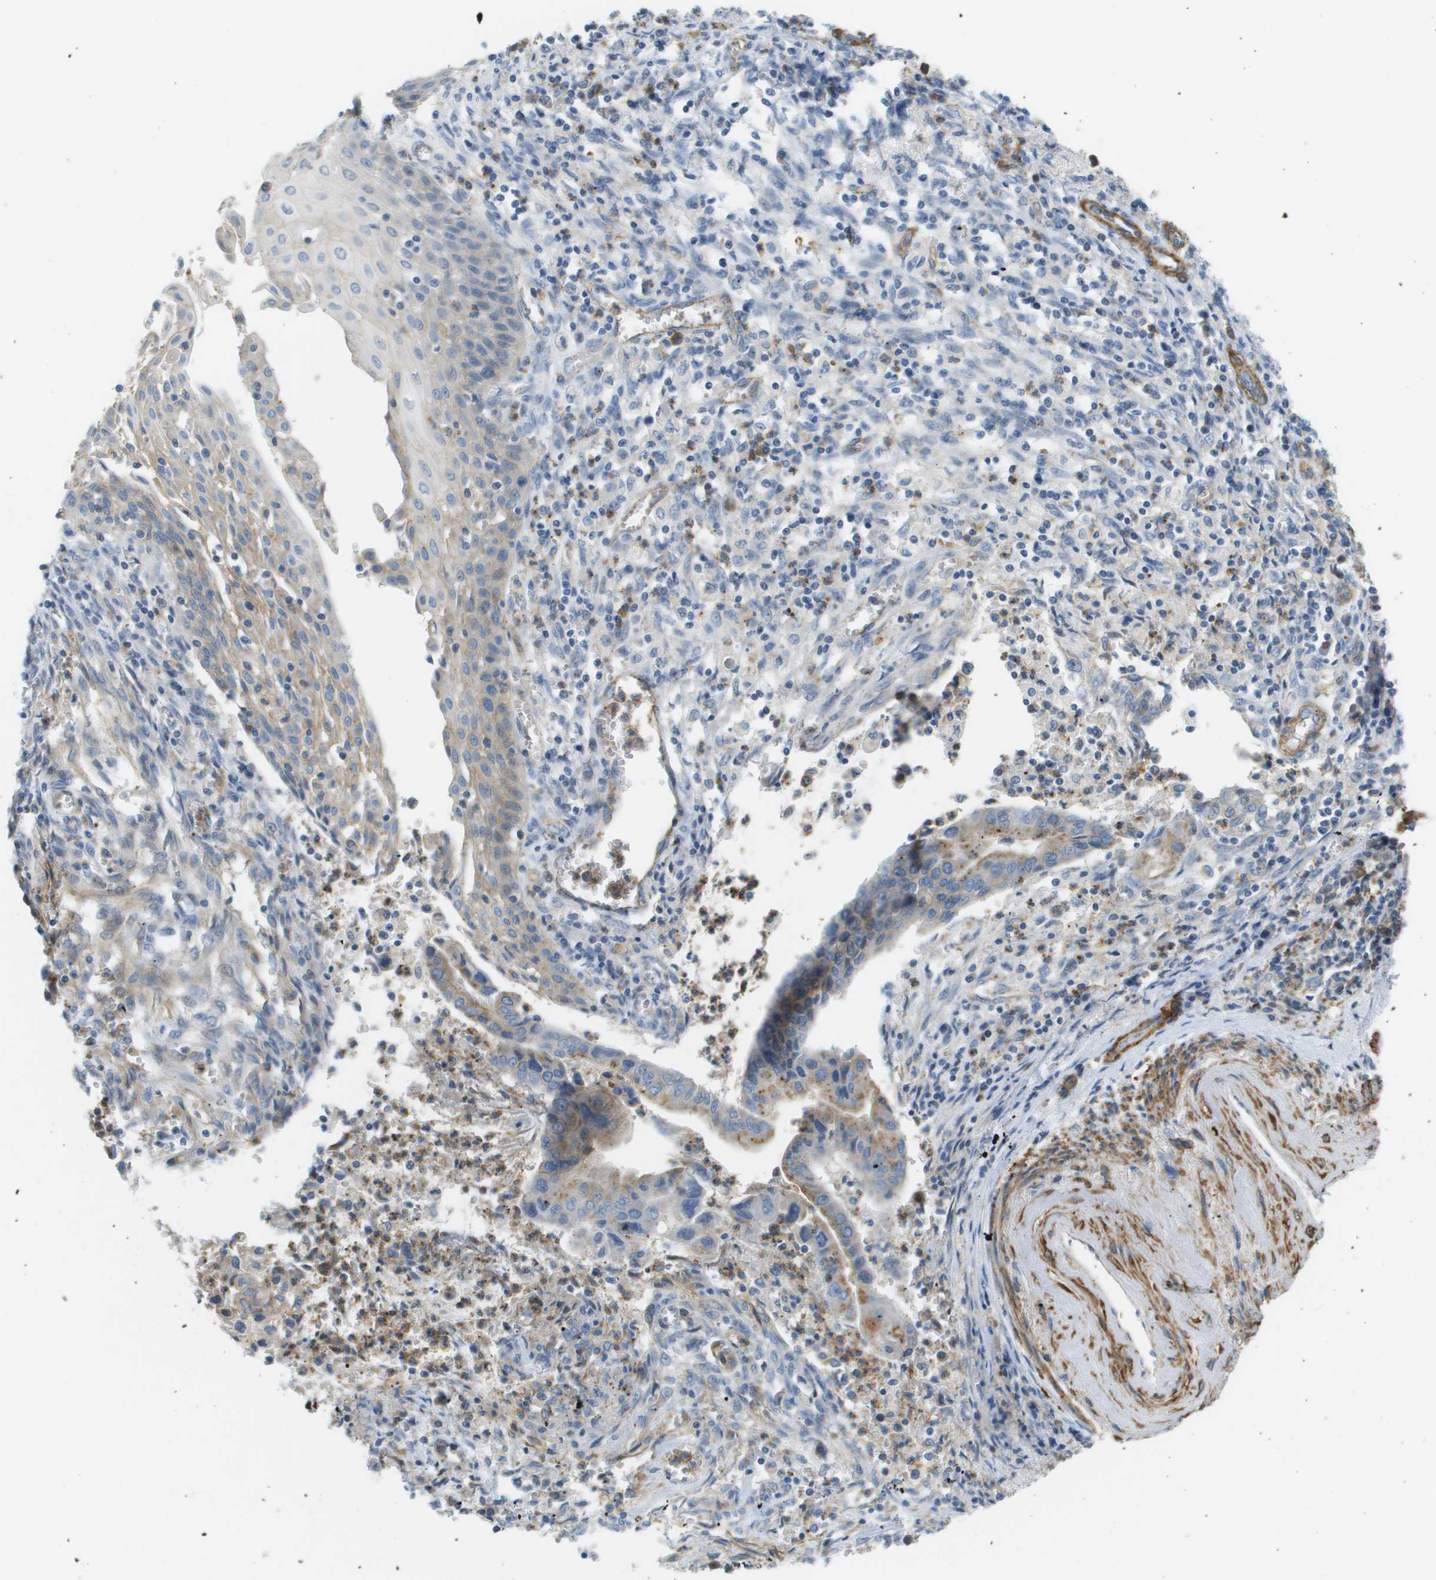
{"staining": {"intensity": "weak", "quantity": "25%-75%", "location": "cytoplasmic/membranous"}, "tissue": "cervical cancer", "cell_type": "Tumor cells", "image_type": "cancer", "snomed": [{"axis": "morphology", "description": "Adenocarcinoma, NOS"}, {"axis": "topography", "description": "Cervix"}], "caption": "Brown immunohistochemical staining in adenocarcinoma (cervical) exhibits weak cytoplasmic/membranous staining in approximately 25%-75% of tumor cells.", "gene": "MYH11", "patient": {"sex": "female", "age": 44}}